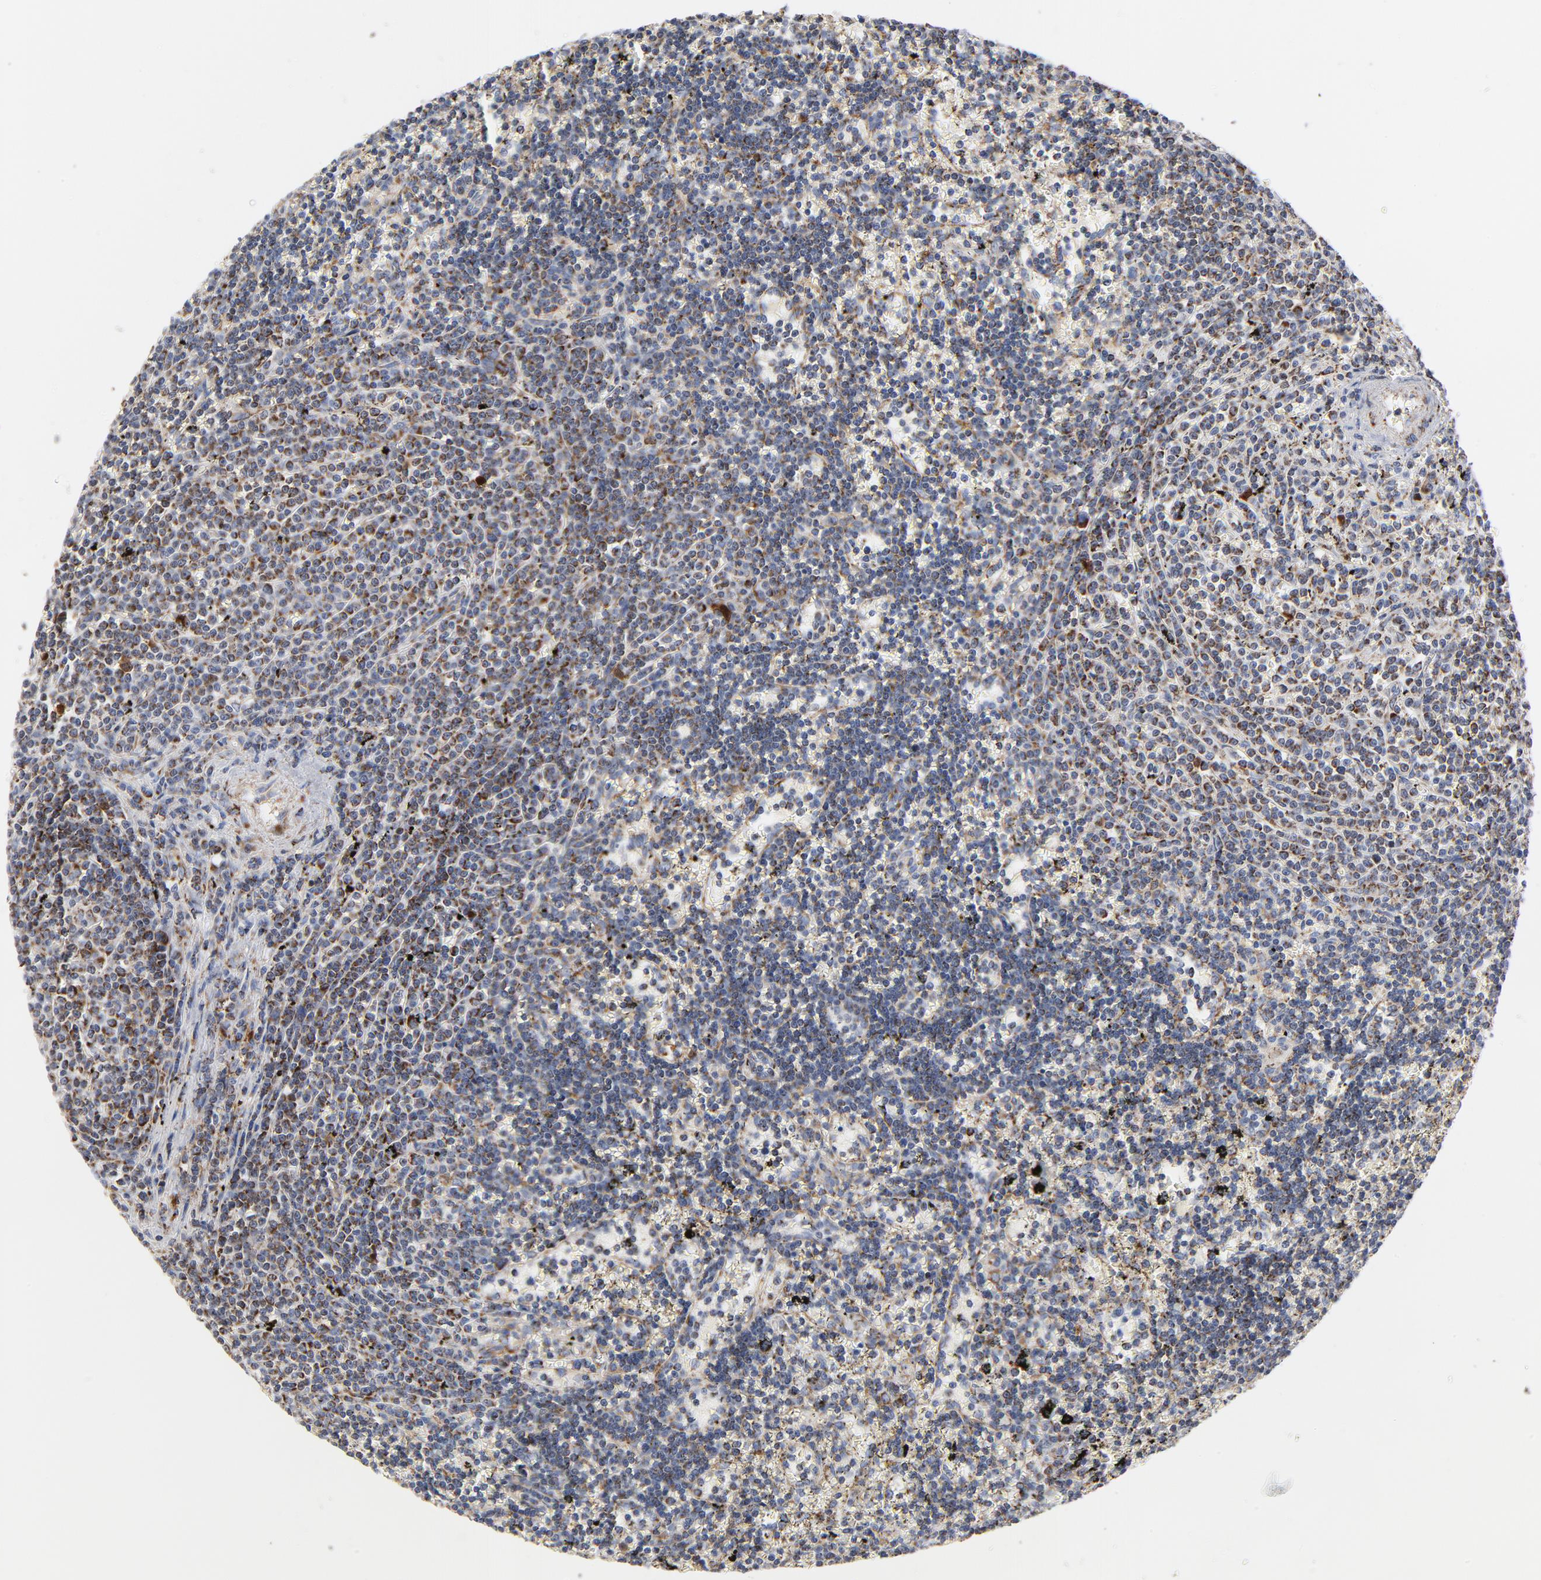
{"staining": {"intensity": "moderate", "quantity": ">75%", "location": "cytoplasmic/membranous"}, "tissue": "lymphoma", "cell_type": "Tumor cells", "image_type": "cancer", "snomed": [{"axis": "morphology", "description": "Malignant lymphoma, non-Hodgkin's type, Low grade"}, {"axis": "topography", "description": "Spleen"}], "caption": "High-magnification brightfield microscopy of lymphoma stained with DAB (3,3'-diaminobenzidine) (brown) and counterstained with hematoxylin (blue). tumor cells exhibit moderate cytoplasmic/membranous expression is seen in approximately>75% of cells.", "gene": "DIABLO", "patient": {"sex": "male", "age": 60}}